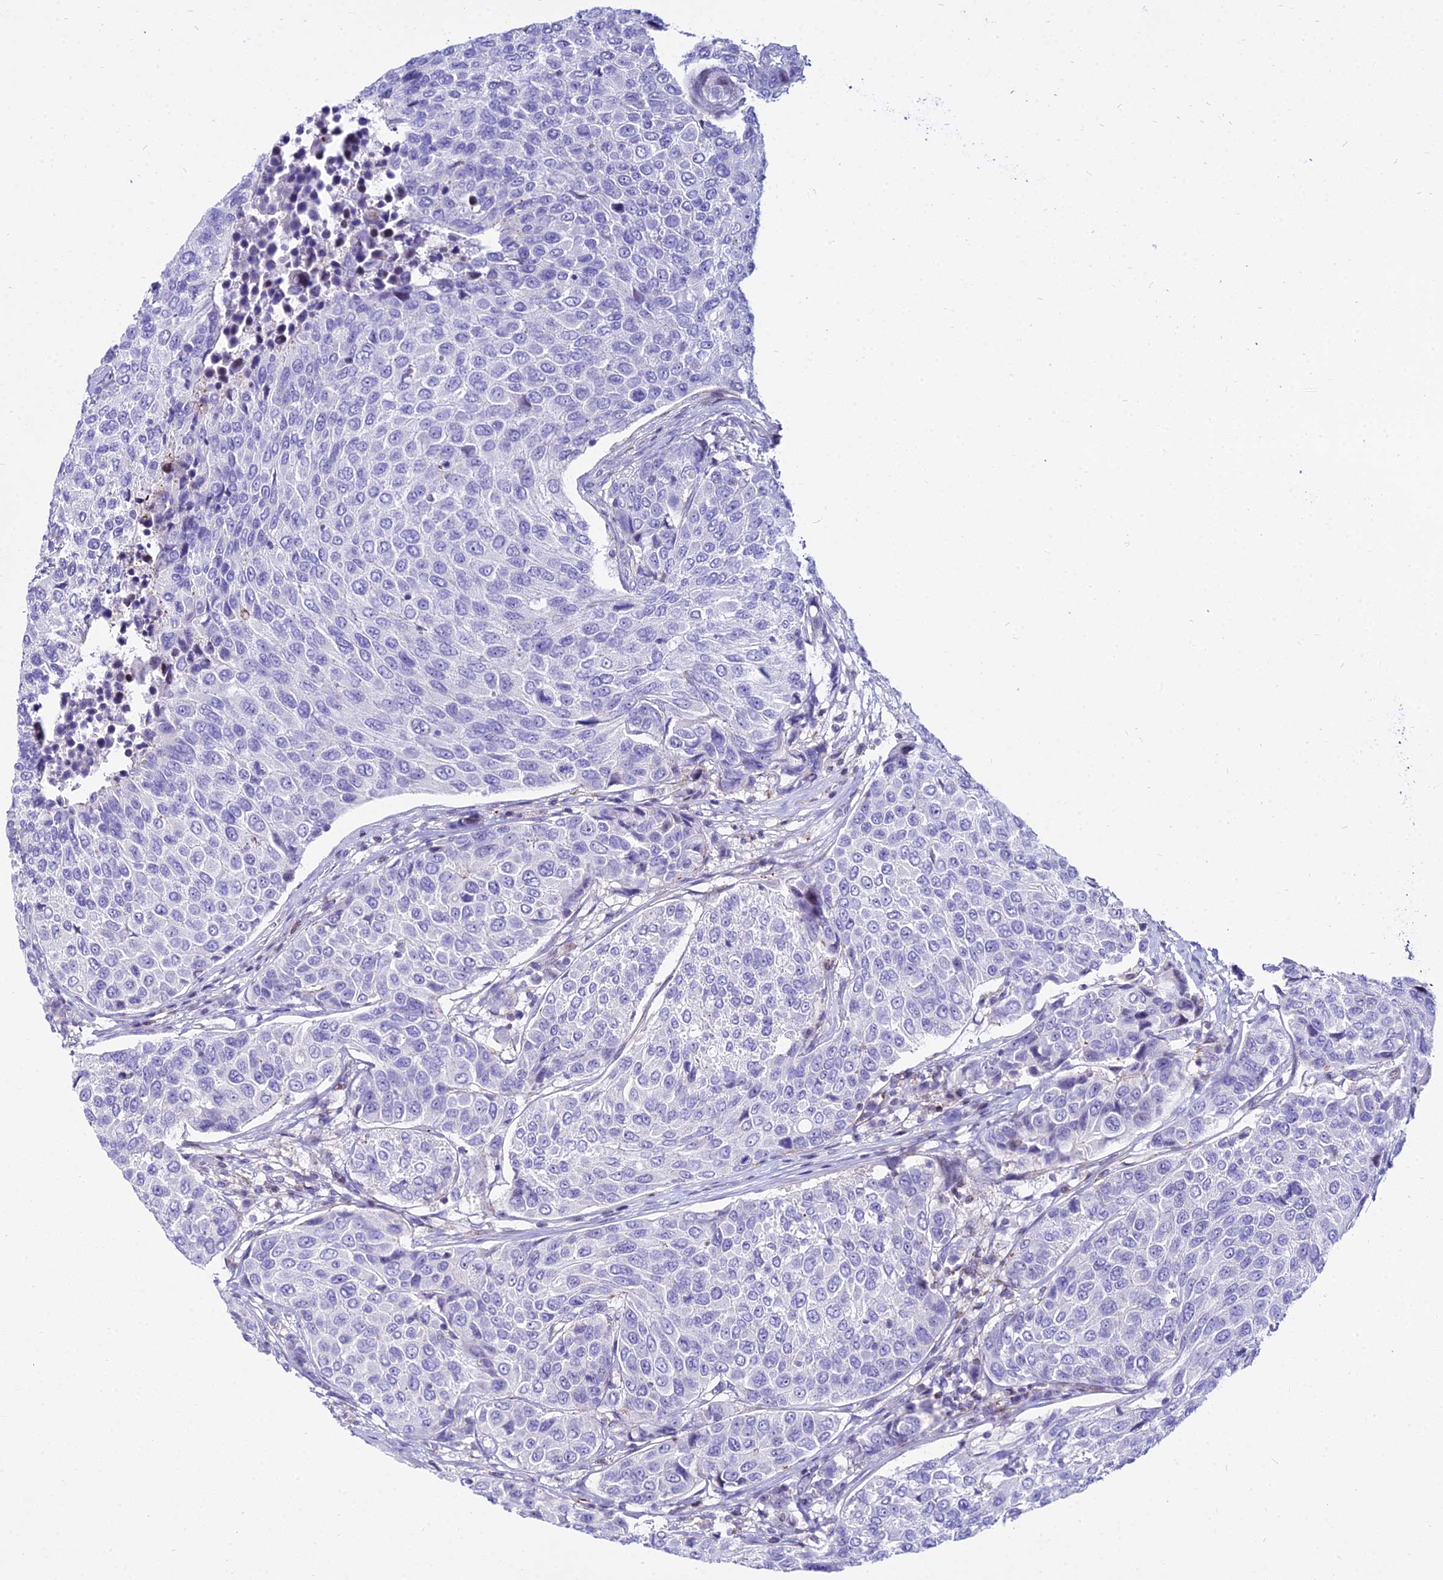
{"staining": {"intensity": "negative", "quantity": "none", "location": "none"}, "tissue": "breast cancer", "cell_type": "Tumor cells", "image_type": "cancer", "snomed": [{"axis": "morphology", "description": "Duct carcinoma"}, {"axis": "topography", "description": "Breast"}], "caption": "Immunohistochemistry of human breast intraductal carcinoma shows no staining in tumor cells.", "gene": "DLX1", "patient": {"sex": "female", "age": 55}}